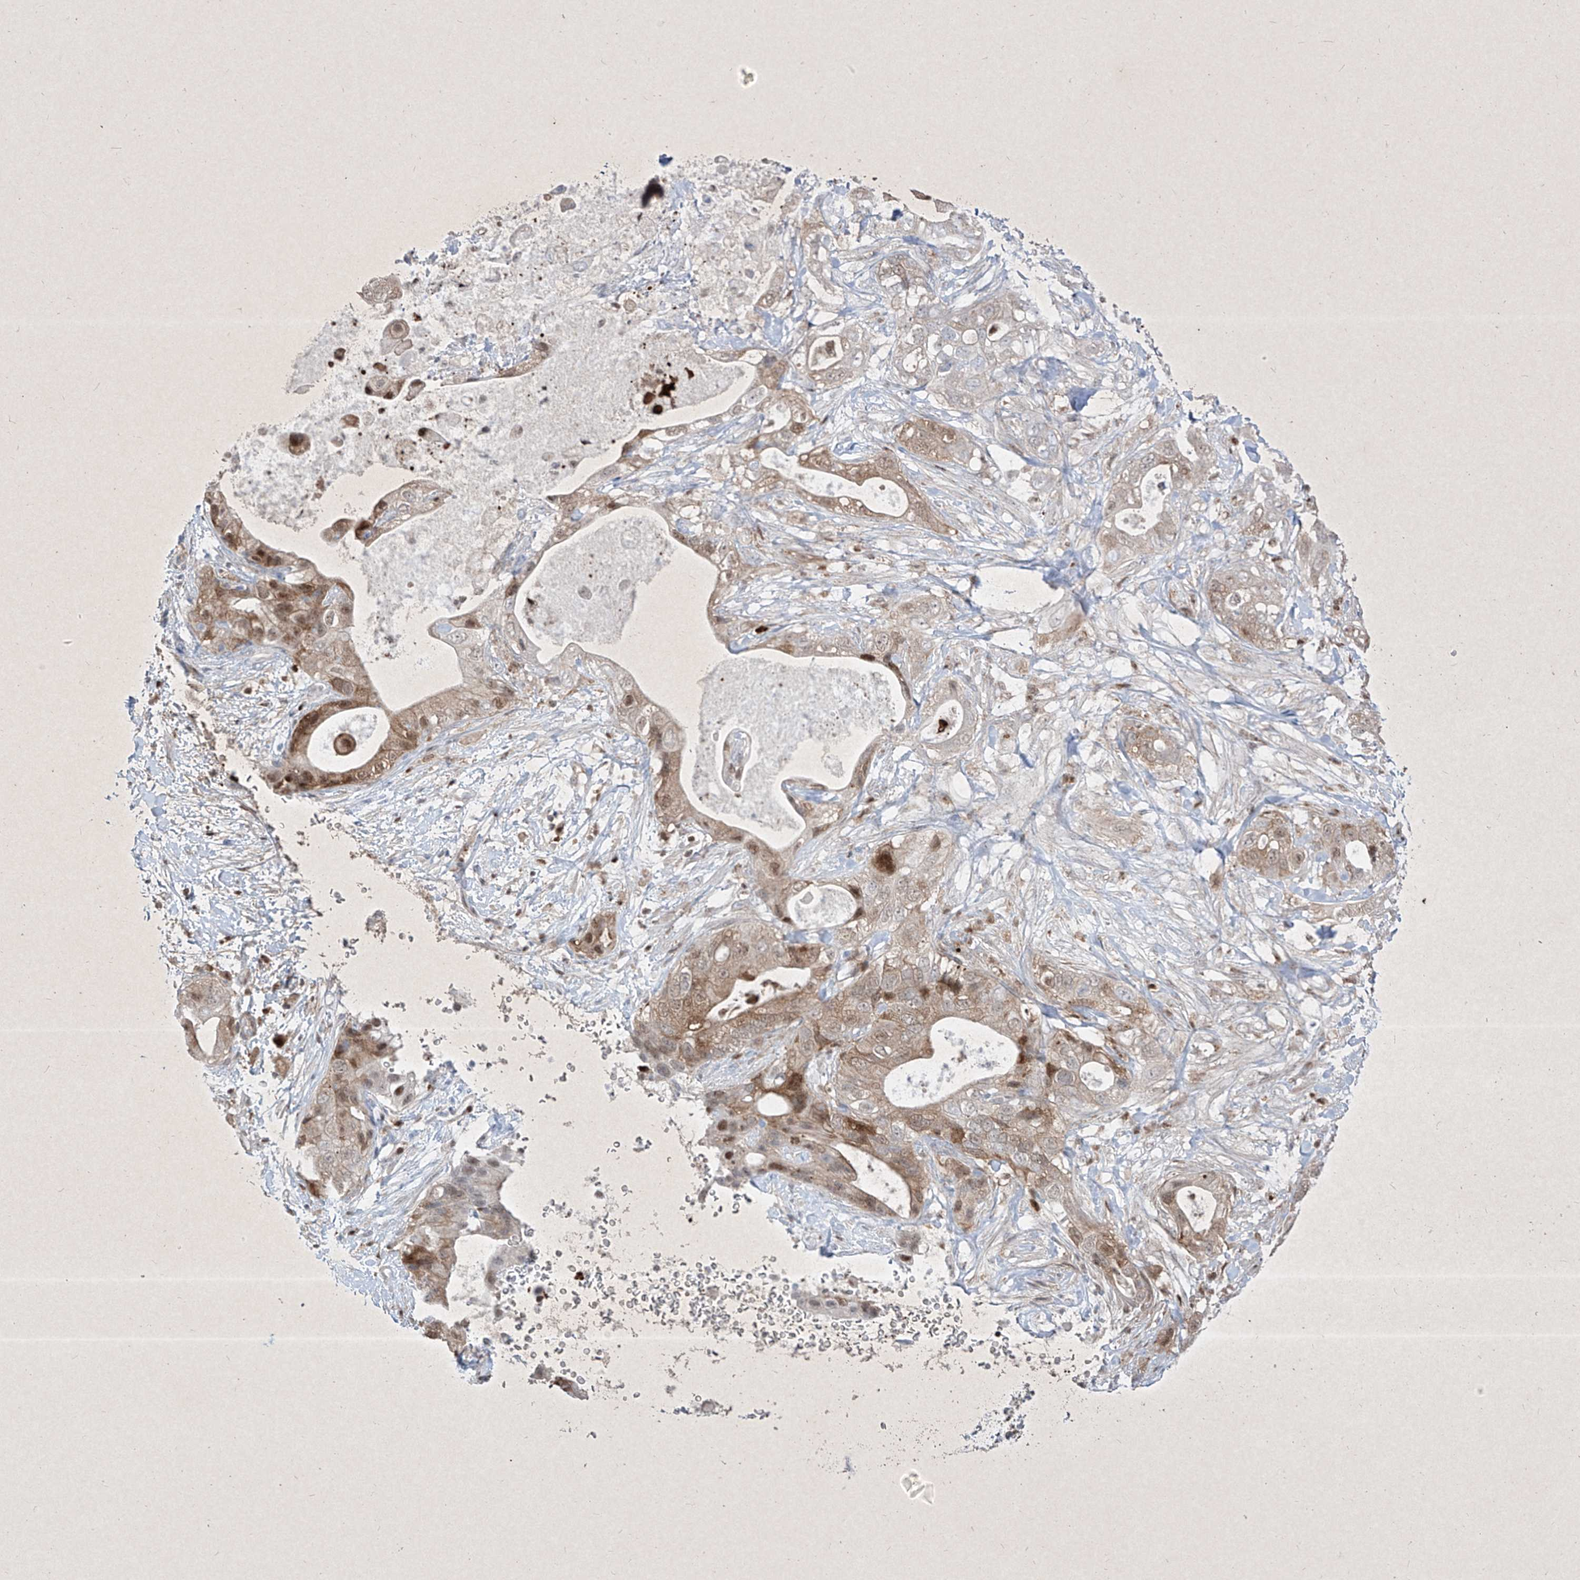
{"staining": {"intensity": "moderate", "quantity": "25%-75%", "location": "cytoplasmic/membranous,nuclear"}, "tissue": "pancreatic cancer", "cell_type": "Tumor cells", "image_type": "cancer", "snomed": [{"axis": "morphology", "description": "Adenocarcinoma, NOS"}, {"axis": "topography", "description": "Pancreas"}], "caption": "The image exhibits a brown stain indicating the presence of a protein in the cytoplasmic/membranous and nuclear of tumor cells in pancreatic cancer. (DAB (3,3'-diaminobenzidine) = brown stain, brightfield microscopy at high magnification).", "gene": "PSMB10", "patient": {"sex": "female", "age": 78}}